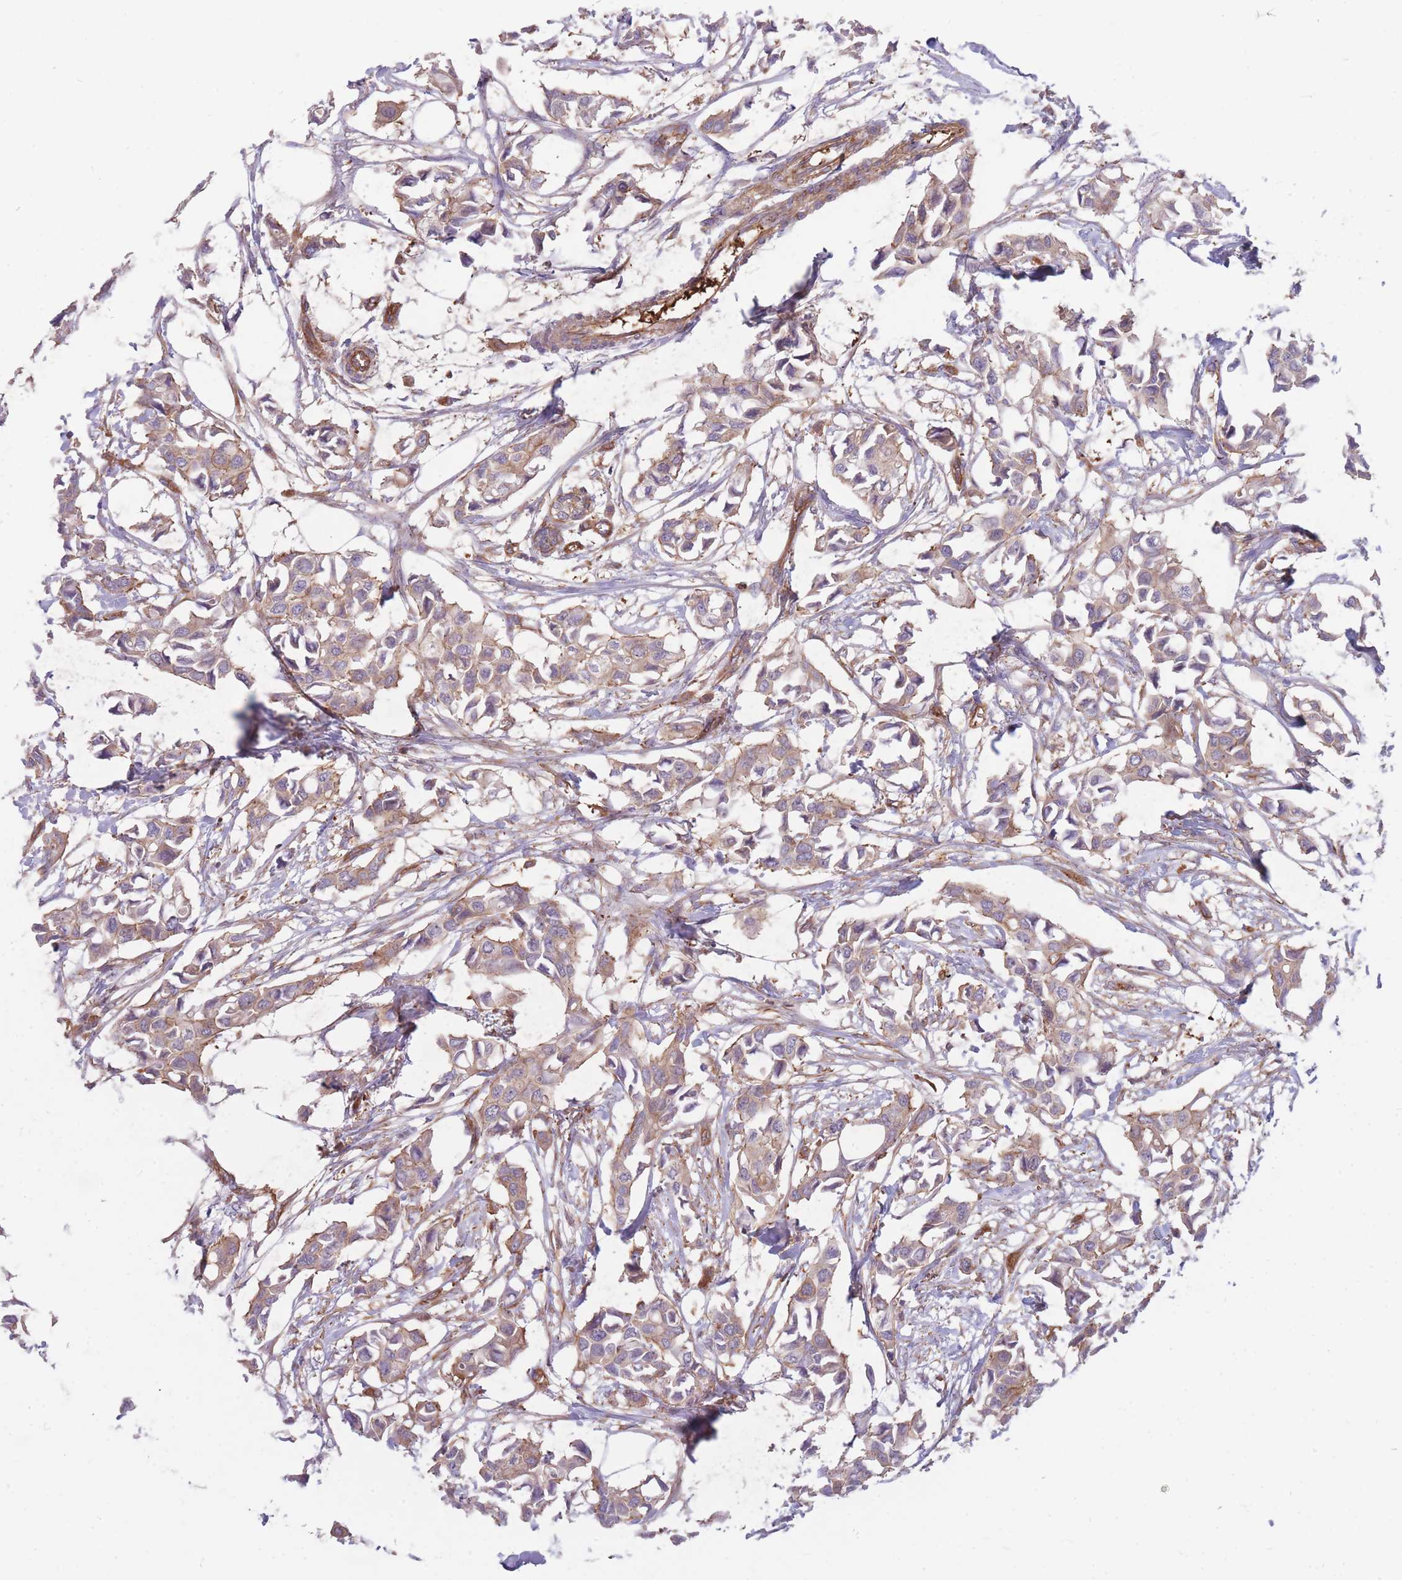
{"staining": {"intensity": "weak", "quantity": "25%-75%", "location": "cytoplasmic/membranous"}, "tissue": "breast cancer", "cell_type": "Tumor cells", "image_type": "cancer", "snomed": [{"axis": "morphology", "description": "Duct carcinoma"}, {"axis": "topography", "description": "Breast"}], "caption": "Immunohistochemistry (DAB) staining of human infiltrating ductal carcinoma (breast) demonstrates weak cytoplasmic/membranous protein expression in approximately 25%-75% of tumor cells. (DAB (3,3'-diaminobenzidine) IHC with brightfield microscopy, high magnification).", "gene": "GGA1", "patient": {"sex": "female", "age": 41}}